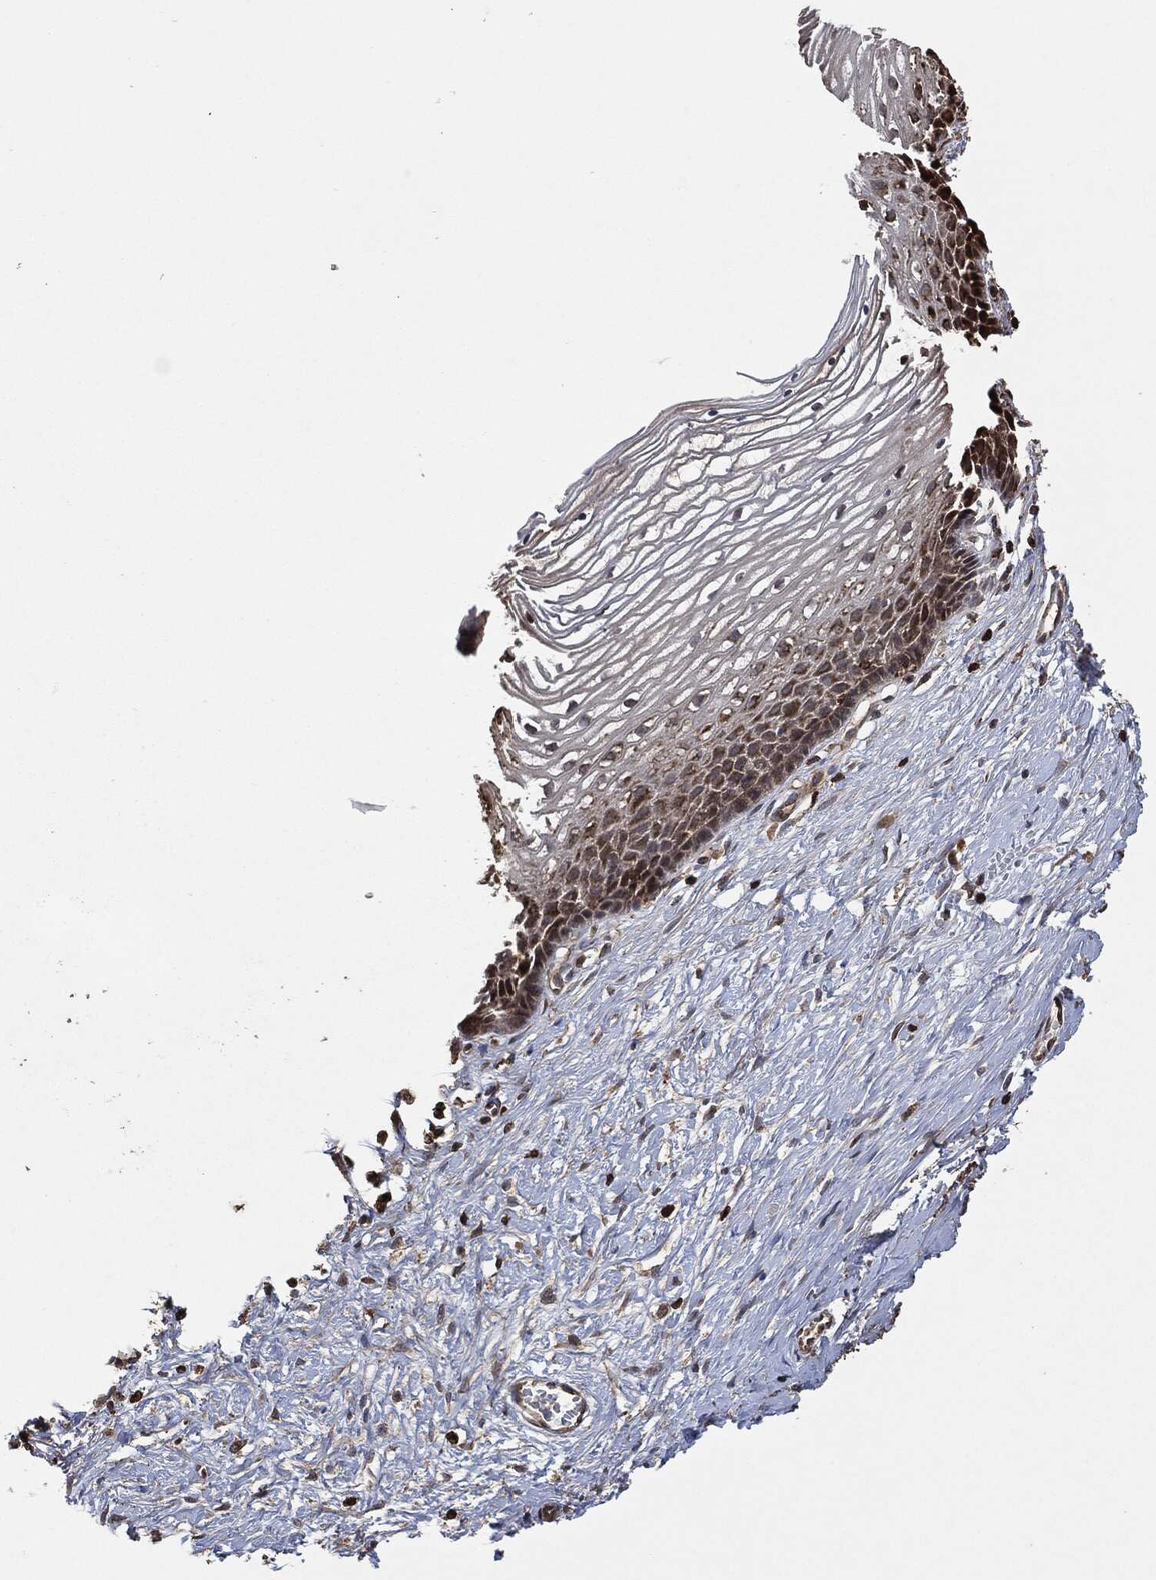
{"staining": {"intensity": "strong", "quantity": "25%-75%", "location": "cytoplasmic/membranous"}, "tissue": "cervix", "cell_type": "Squamous epithelial cells", "image_type": "normal", "snomed": [{"axis": "morphology", "description": "Normal tissue, NOS"}, {"axis": "topography", "description": "Cervix"}], "caption": "This is a histology image of immunohistochemistry (IHC) staining of benign cervix, which shows strong expression in the cytoplasmic/membranous of squamous epithelial cells.", "gene": "TPT1", "patient": {"sex": "female", "age": 40}}